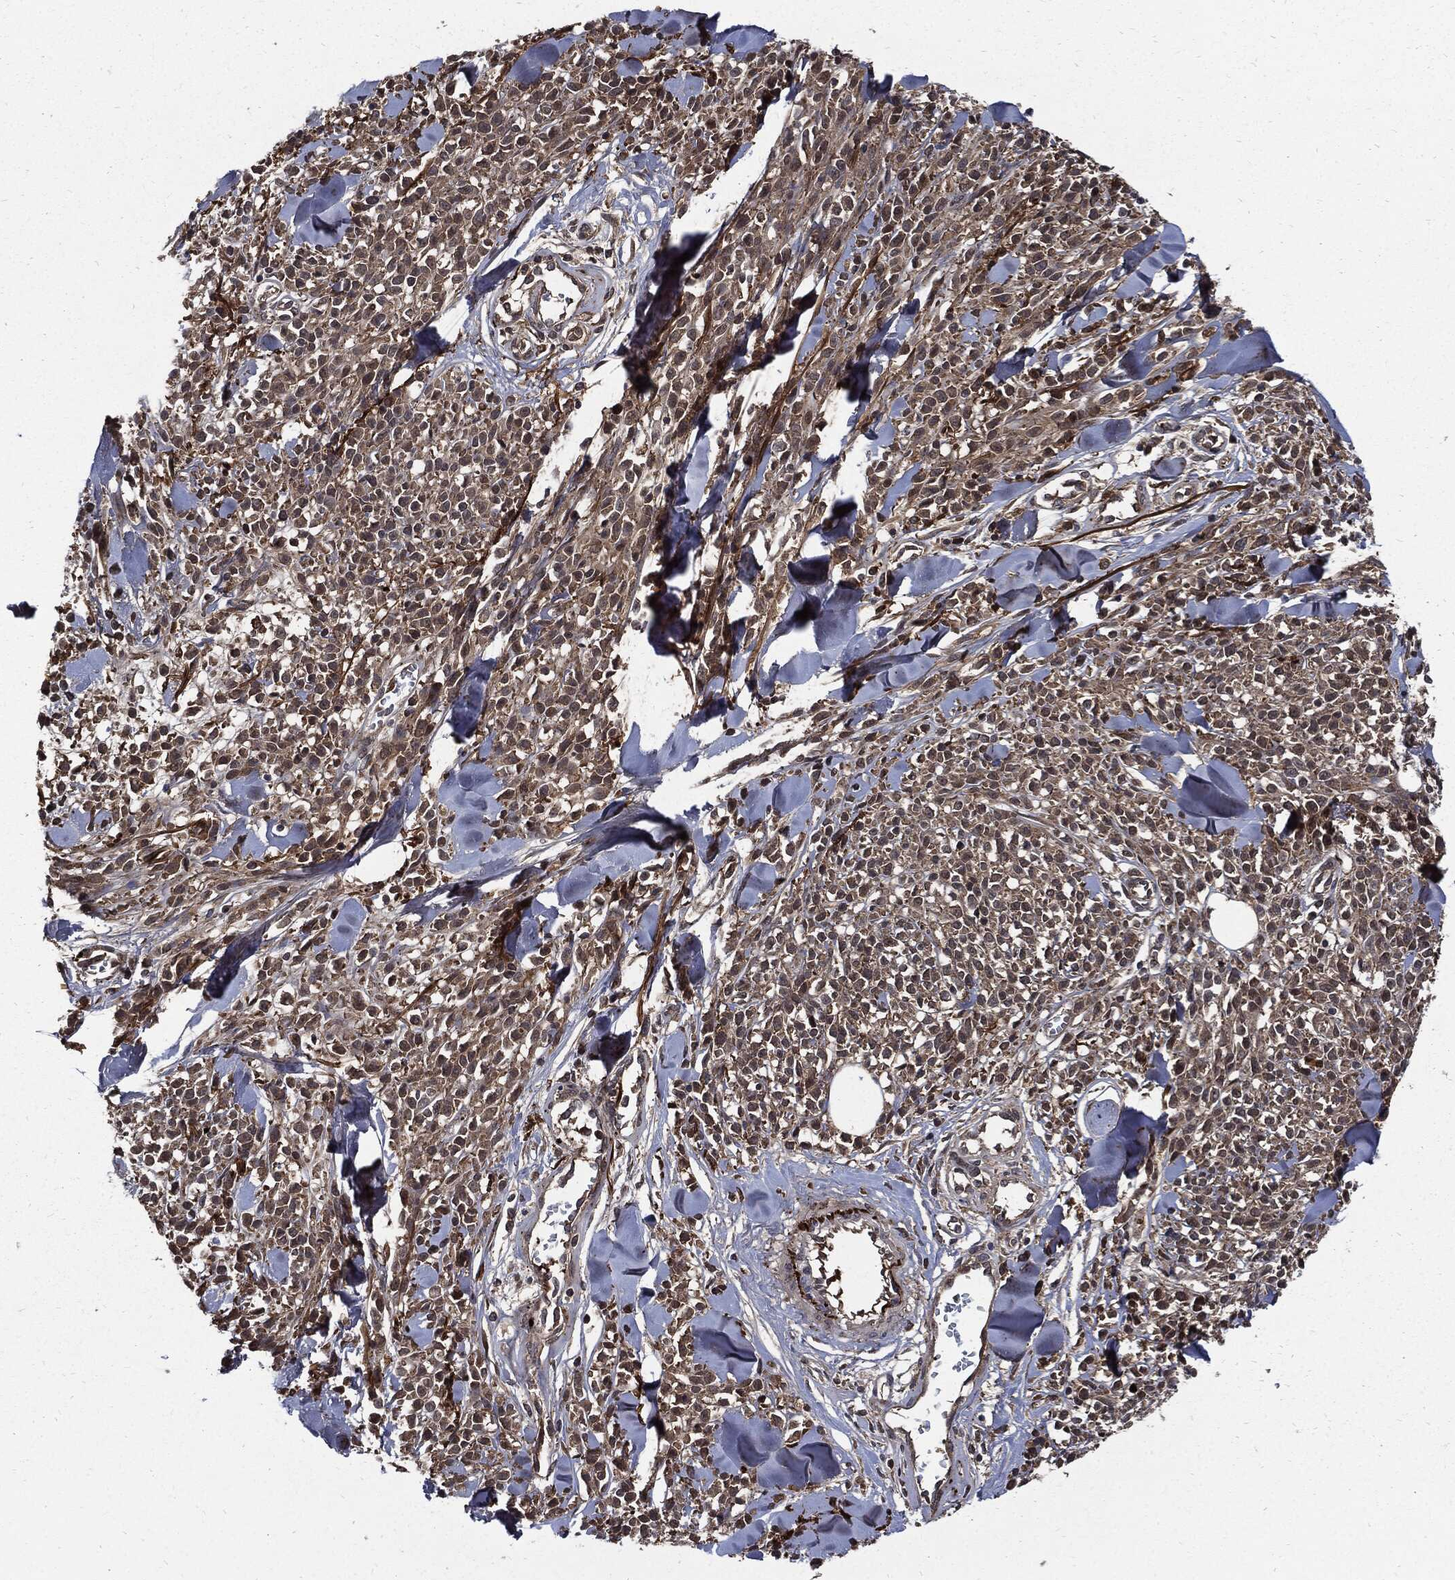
{"staining": {"intensity": "moderate", "quantity": "25%-75%", "location": "cytoplasmic/membranous"}, "tissue": "melanoma", "cell_type": "Tumor cells", "image_type": "cancer", "snomed": [{"axis": "morphology", "description": "Malignant melanoma, NOS"}, {"axis": "topography", "description": "Skin"}, {"axis": "topography", "description": "Skin of trunk"}], "caption": "There is medium levels of moderate cytoplasmic/membranous positivity in tumor cells of melanoma, as demonstrated by immunohistochemical staining (brown color).", "gene": "CLU", "patient": {"sex": "male", "age": 74}}